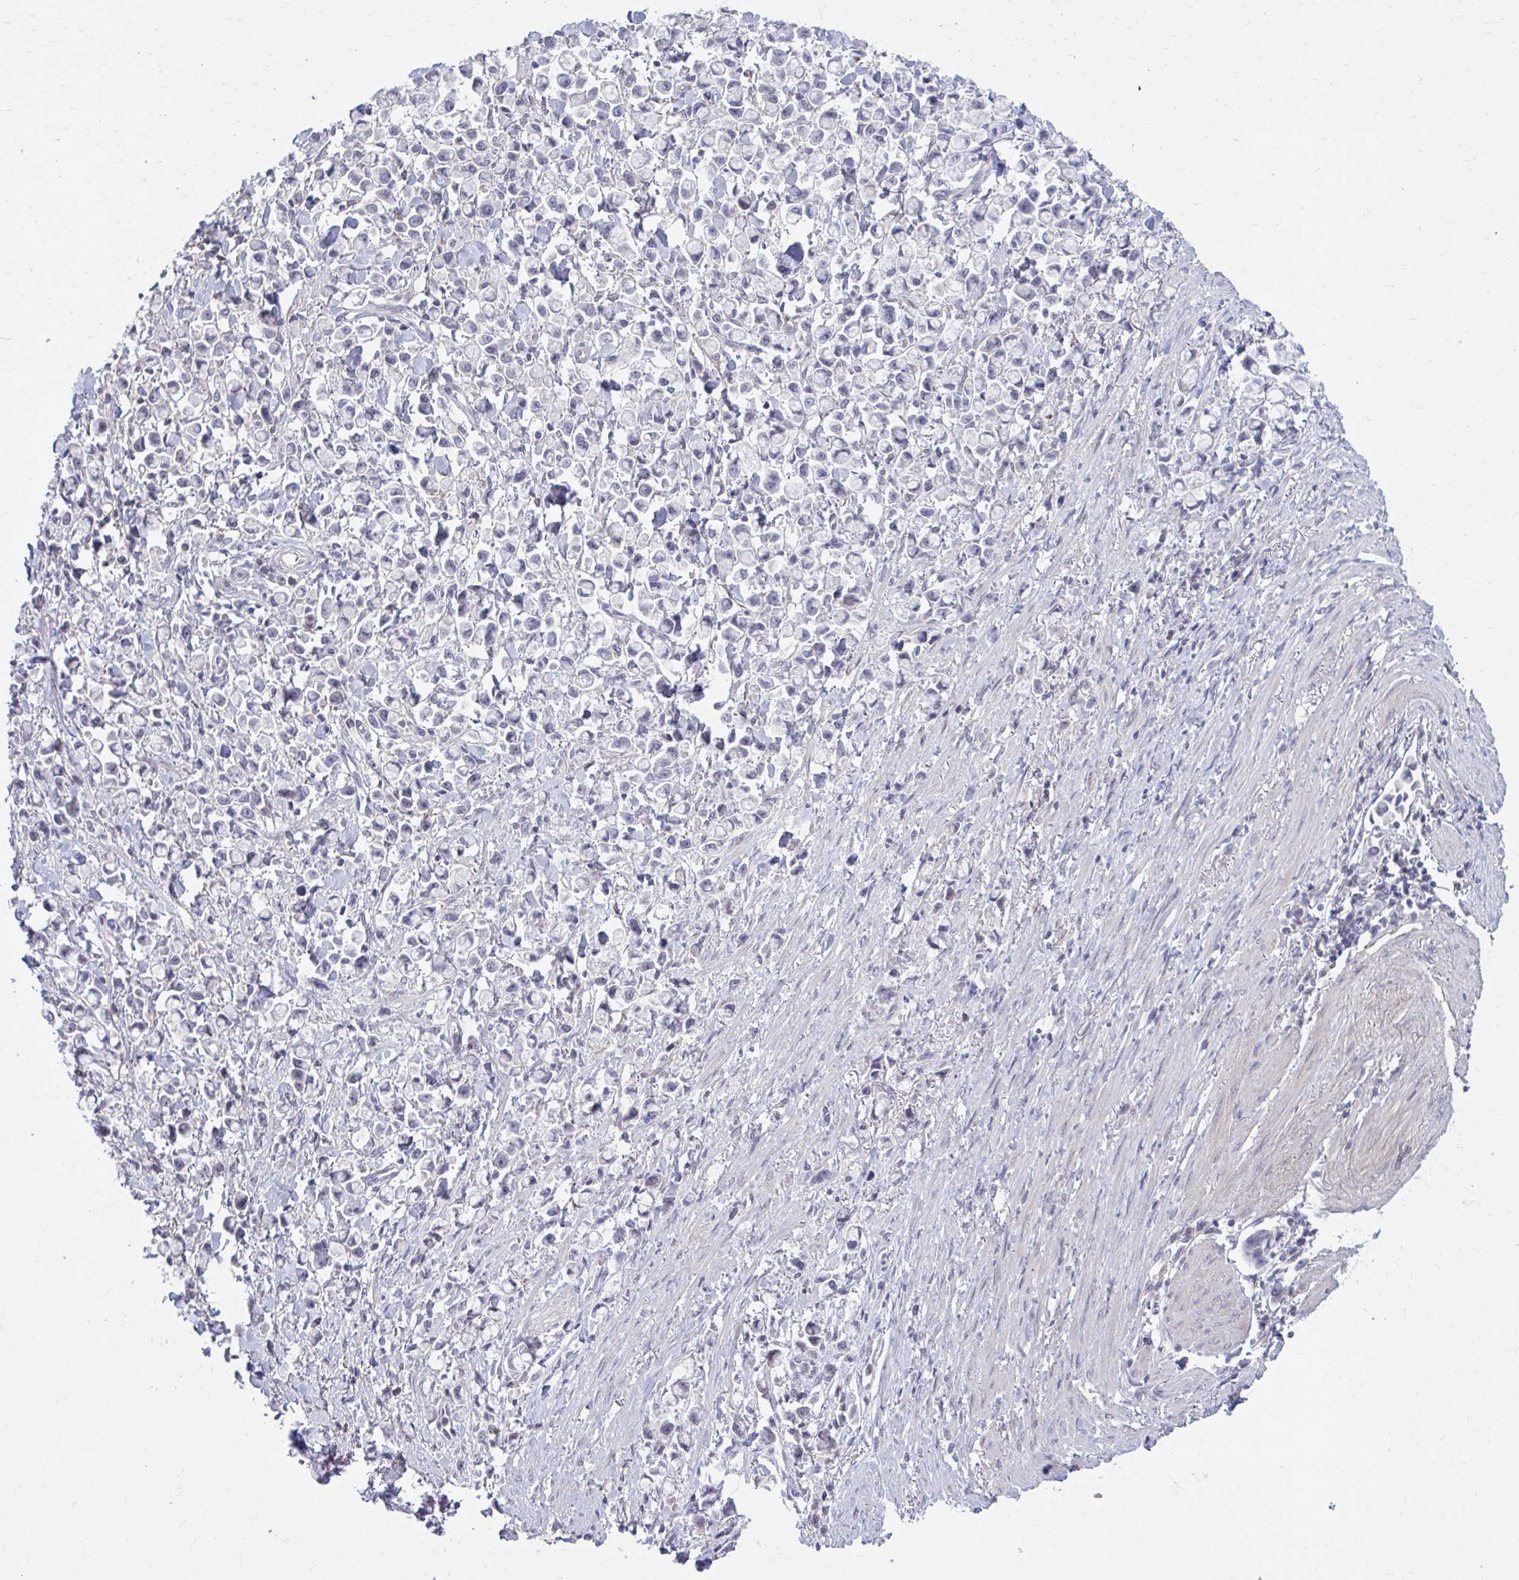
{"staining": {"intensity": "negative", "quantity": "none", "location": "none"}, "tissue": "stomach cancer", "cell_type": "Tumor cells", "image_type": "cancer", "snomed": [{"axis": "morphology", "description": "Adenocarcinoma, NOS"}, {"axis": "topography", "description": "Stomach"}], "caption": "Tumor cells show no significant protein expression in stomach cancer (adenocarcinoma). (DAB (3,3'-diaminobenzidine) immunohistochemistry visualized using brightfield microscopy, high magnification).", "gene": "CHST3", "patient": {"sex": "female", "age": 81}}